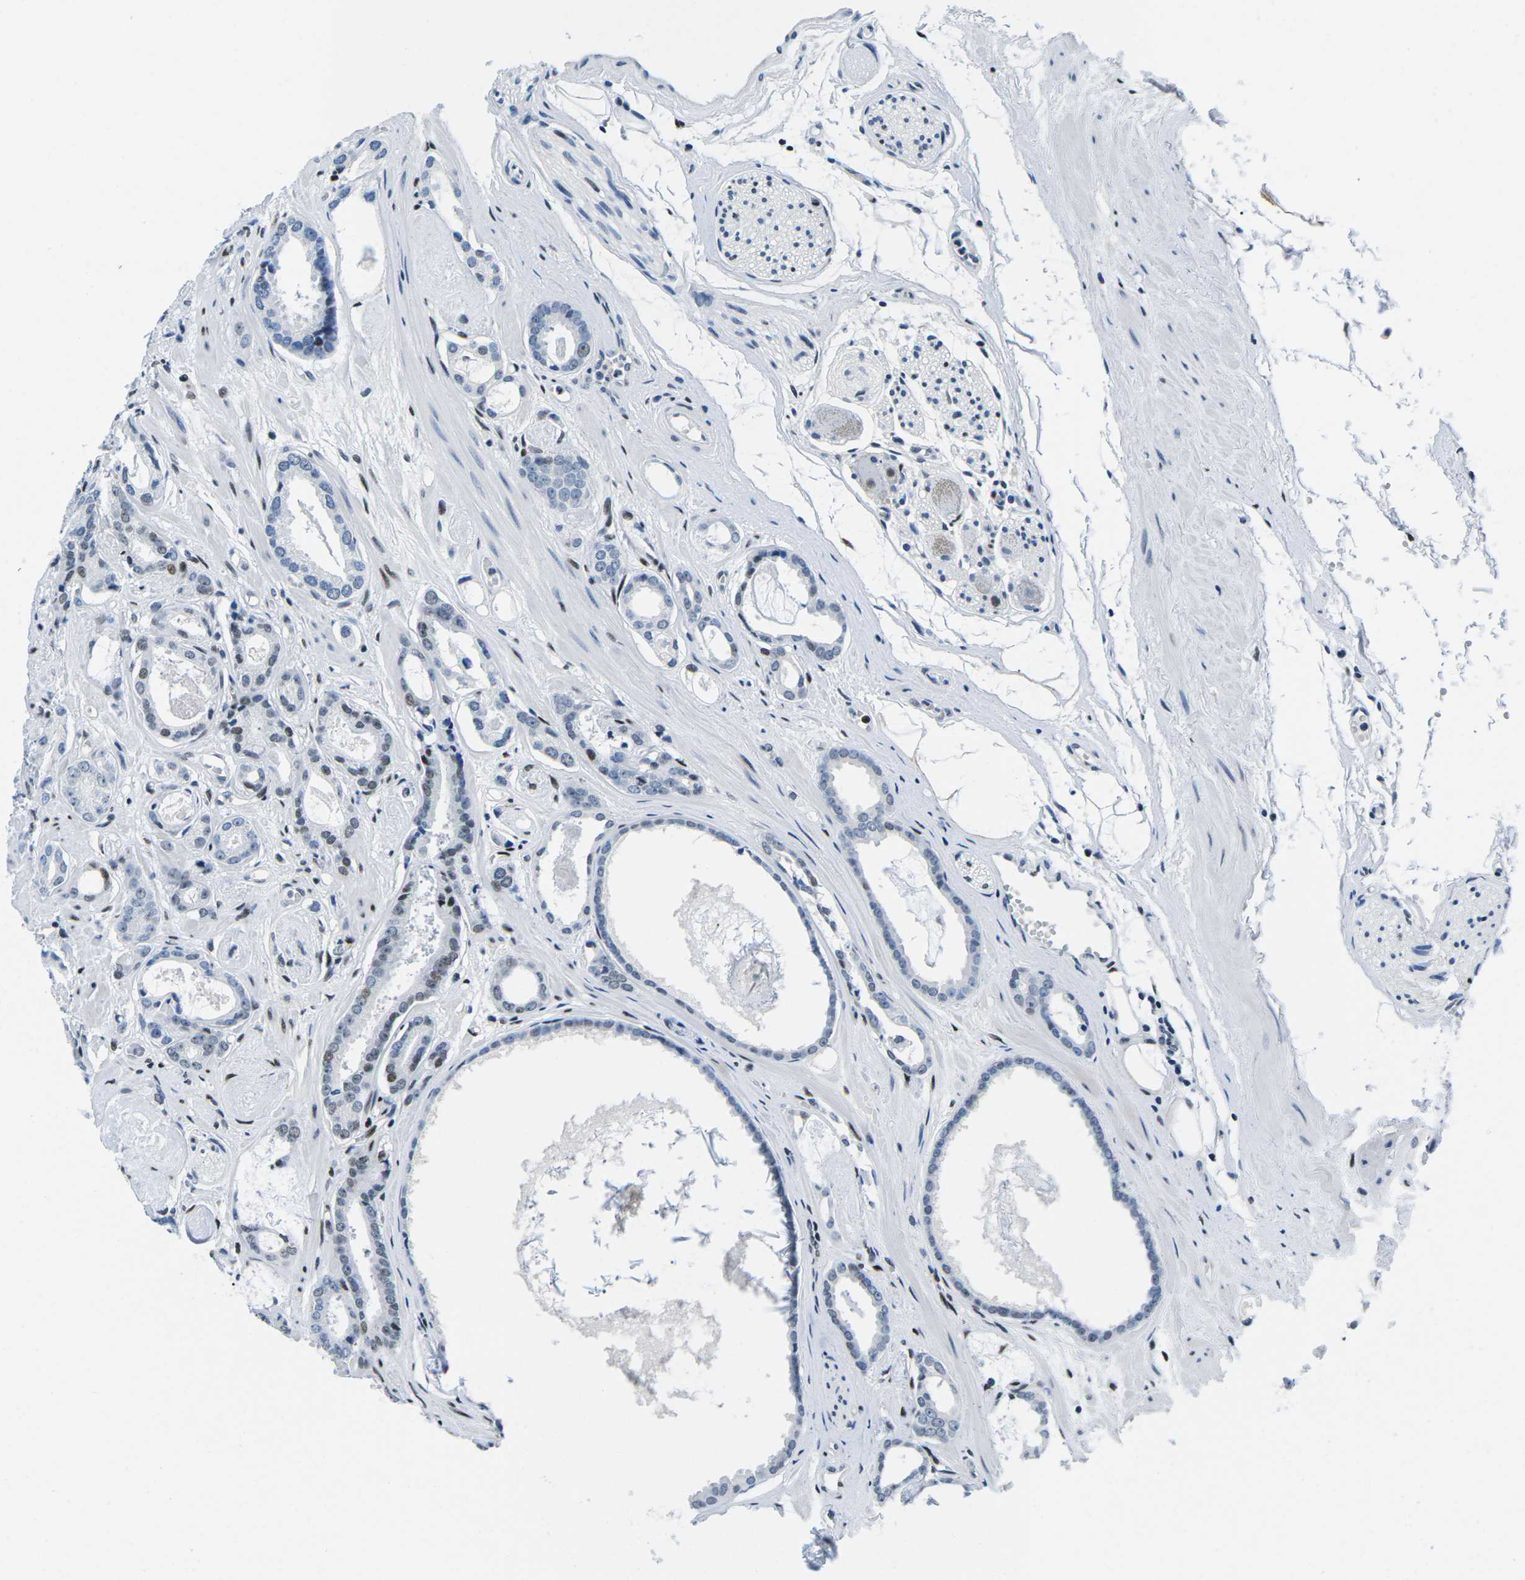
{"staining": {"intensity": "moderate", "quantity": "<25%", "location": "nuclear"}, "tissue": "prostate cancer", "cell_type": "Tumor cells", "image_type": "cancer", "snomed": [{"axis": "morphology", "description": "Adenocarcinoma, Low grade"}, {"axis": "topography", "description": "Prostate"}], "caption": "Low-grade adenocarcinoma (prostate) stained with a protein marker reveals moderate staining in tumor cells.", "gene": "ATF1", "patient": {"sex": "male", "age": 53}}